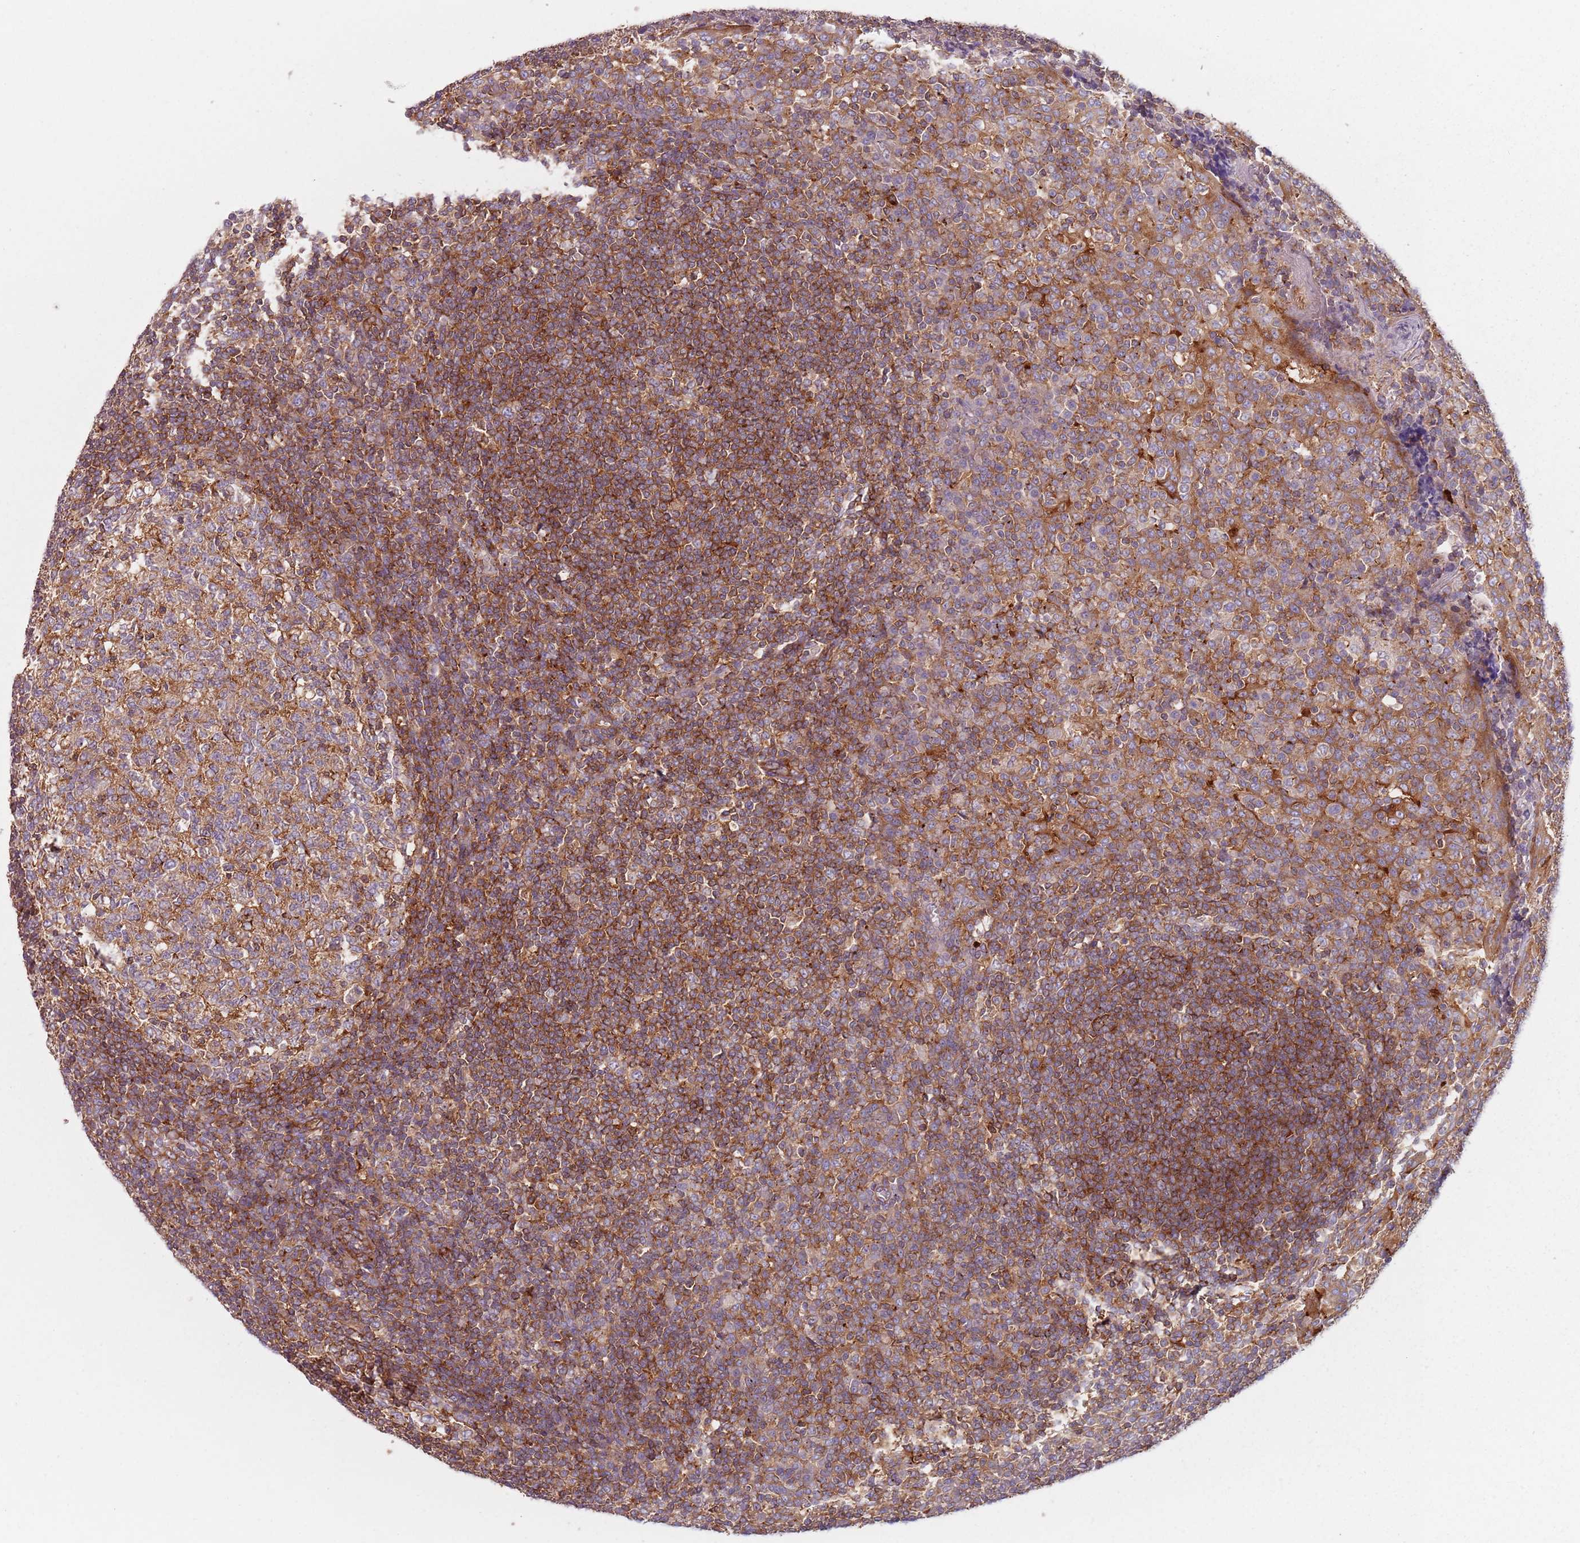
{"staining": {"intensity": "moderate", "quantity": ">75%", "location": "cytoplasmic/membranous"}, "tissue": "tonsil", "cell_type": "Germinal center cells", "image_type": "normal", "snomed": [{"axis": "morphology", "description": "Normal tissue, NOS"}, {"axis": "topography", "description": "Tonsil"}], "caption": "Protein analysis of benign tonsil demonstrates moderate cytoplasmic/membranous expression in about >75% of germinal center cells.", "gene": "TPD52L2", "patient": {"sex": "female", "age": 19}}